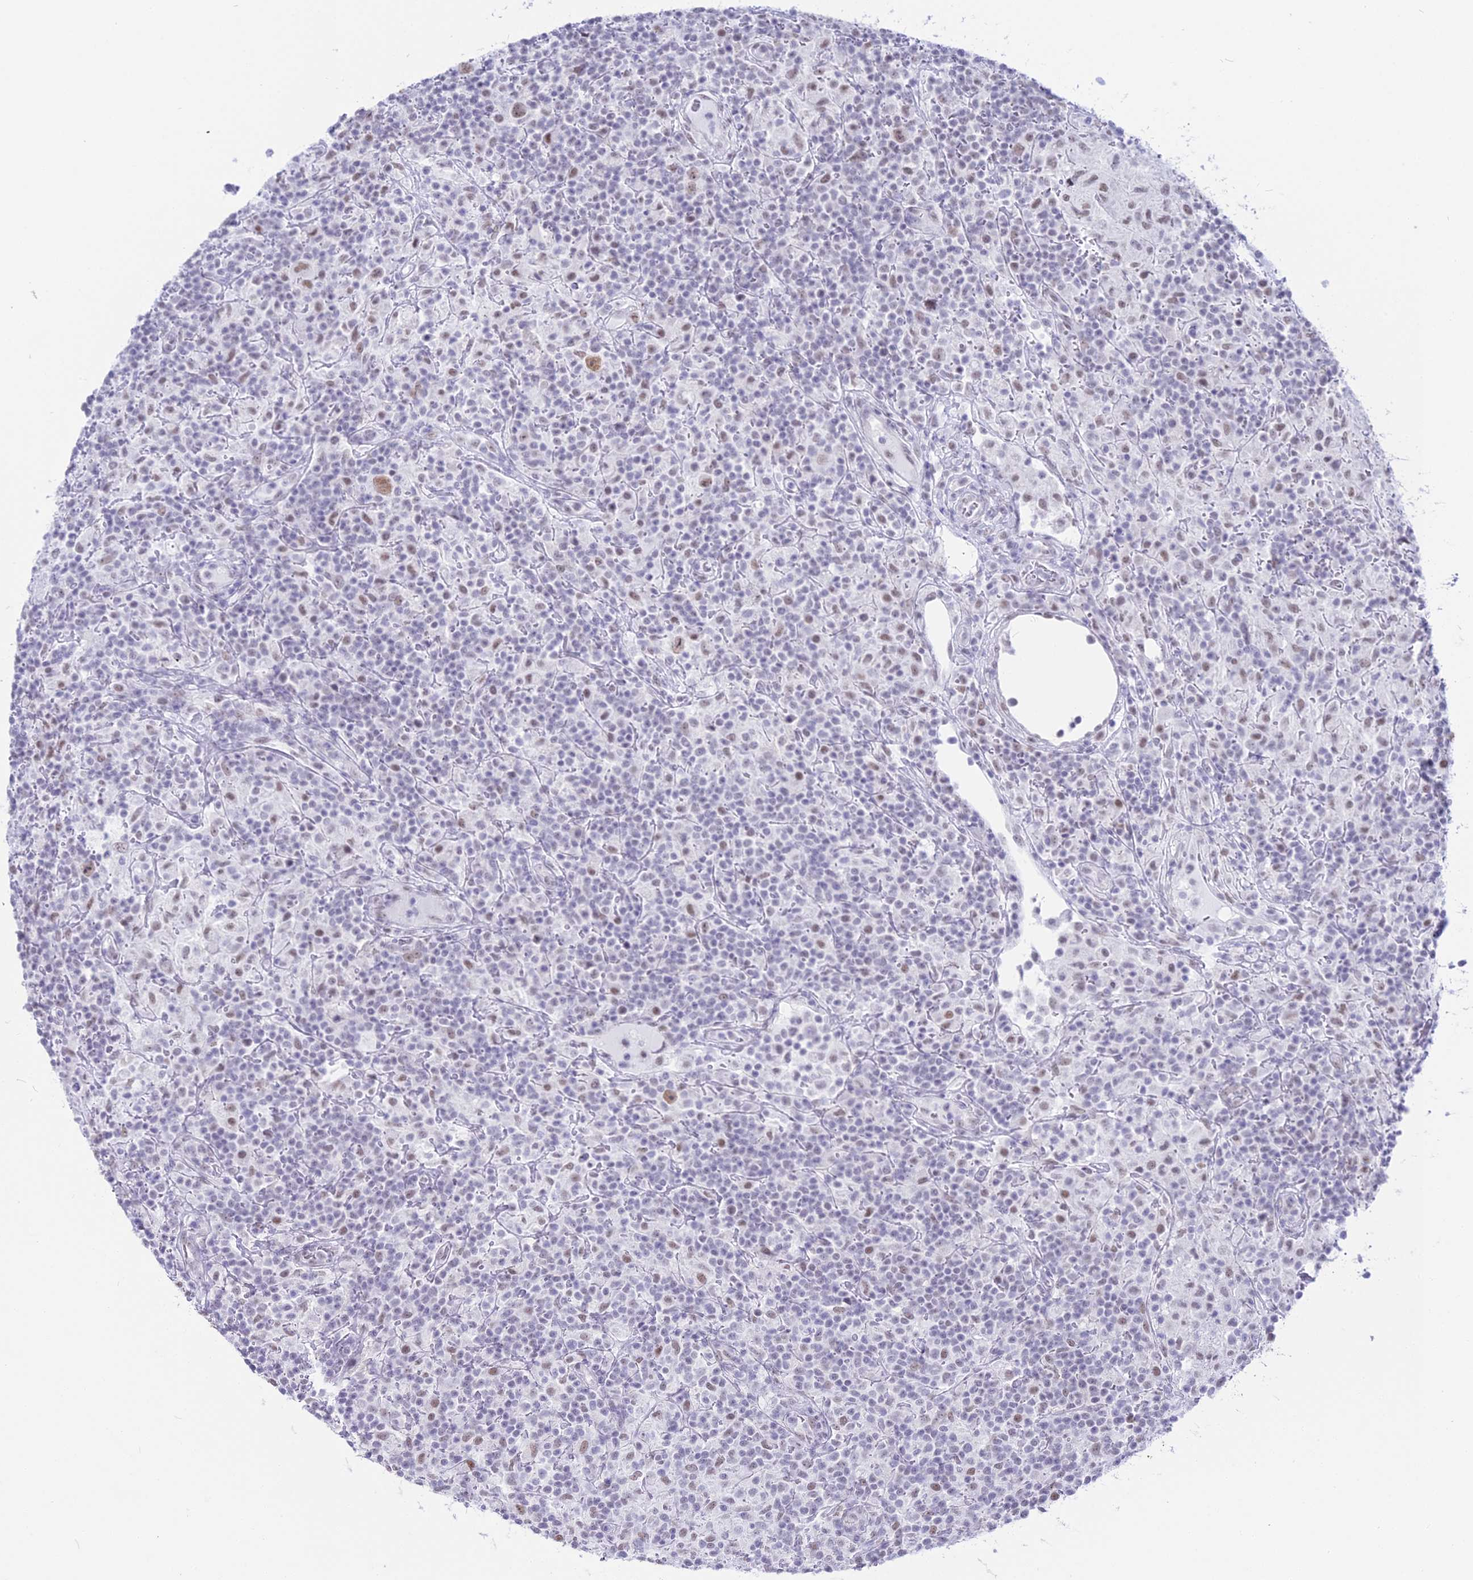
{"staining": {"intensity": "moderate", "quantity": ">75%", "location": "nuclear"}, "tissue": "lymphoma", "cell_type": "Tumor cells", "image_type": "cancer", "snomed": [{"axis": "morphology", "description": "Hodgkin's disease, NOS"}, {"axis": "topography", "description": "Lymph node"}], "caption": "This photomicrograph reveals immunohistochemistry (IHC) staining of human lymphoma, with medium moderate nuclear expression in approximately >75% of tumor cells.", "gene": "RBM12", "patient": {"sex": "male", "age": 70}}